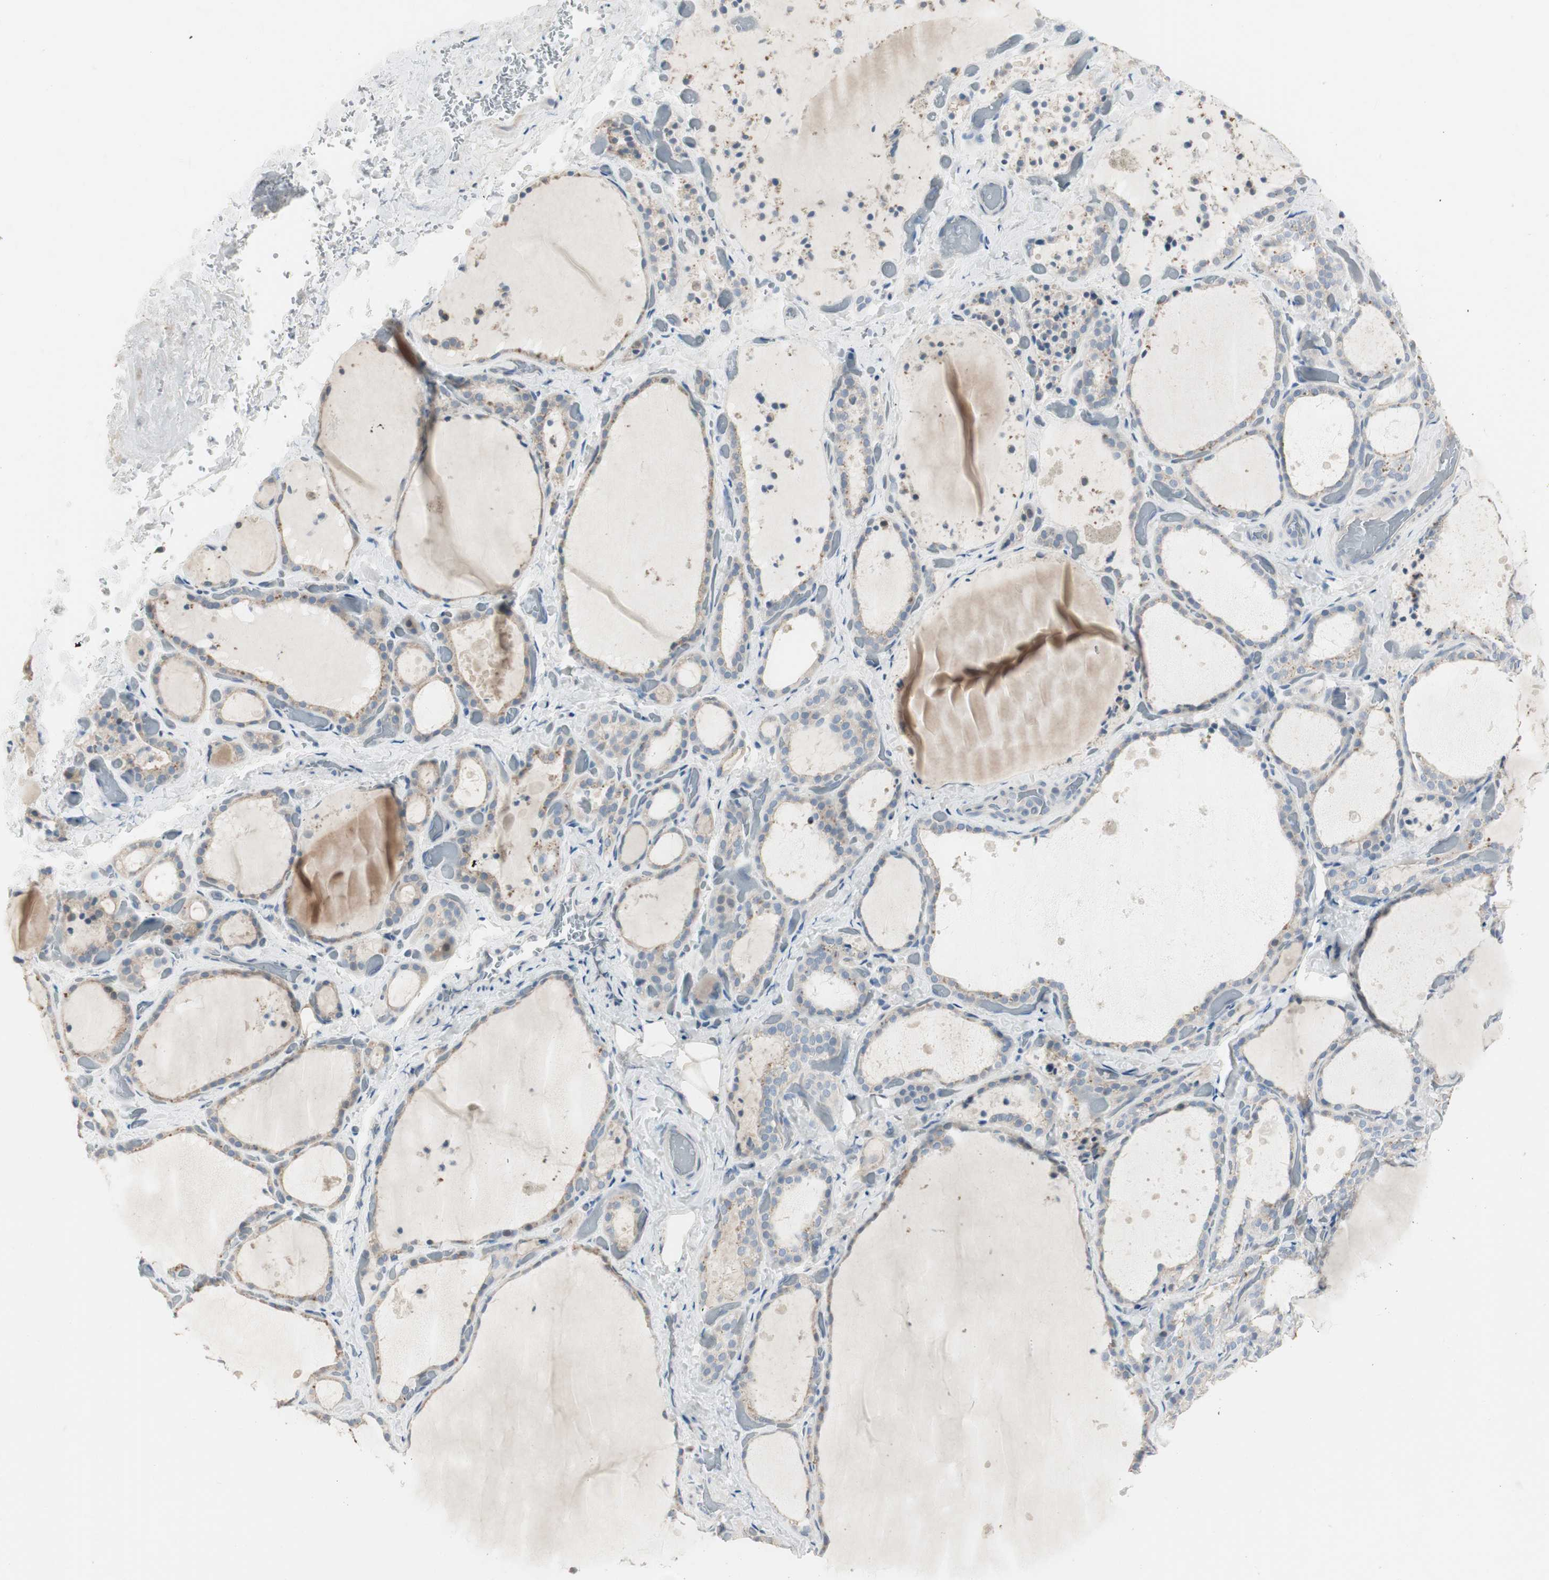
{"staining": {"intensity": "weak", "quantity": "25%-75%", "location": "cytoplasmic/membranous"}, "tissue": "thyroid gland", "cell_type": "Glandular cells", "image_type": "normal", "snomed": [{"axis": "morphology", "description": "Normal tissue, NOS"}, {"axis": "topography", "description": "Thyroid gland"}], "caption": "The histopathology image reveals immunohistochemical staining of unremarkable thyroid gland. There is weak cytoplasmic/membranous staining is identified in approximately 25%-75% of glandular cells.", "gene": "SPINK4", "patient": {"sex": "female", "age": 44}}